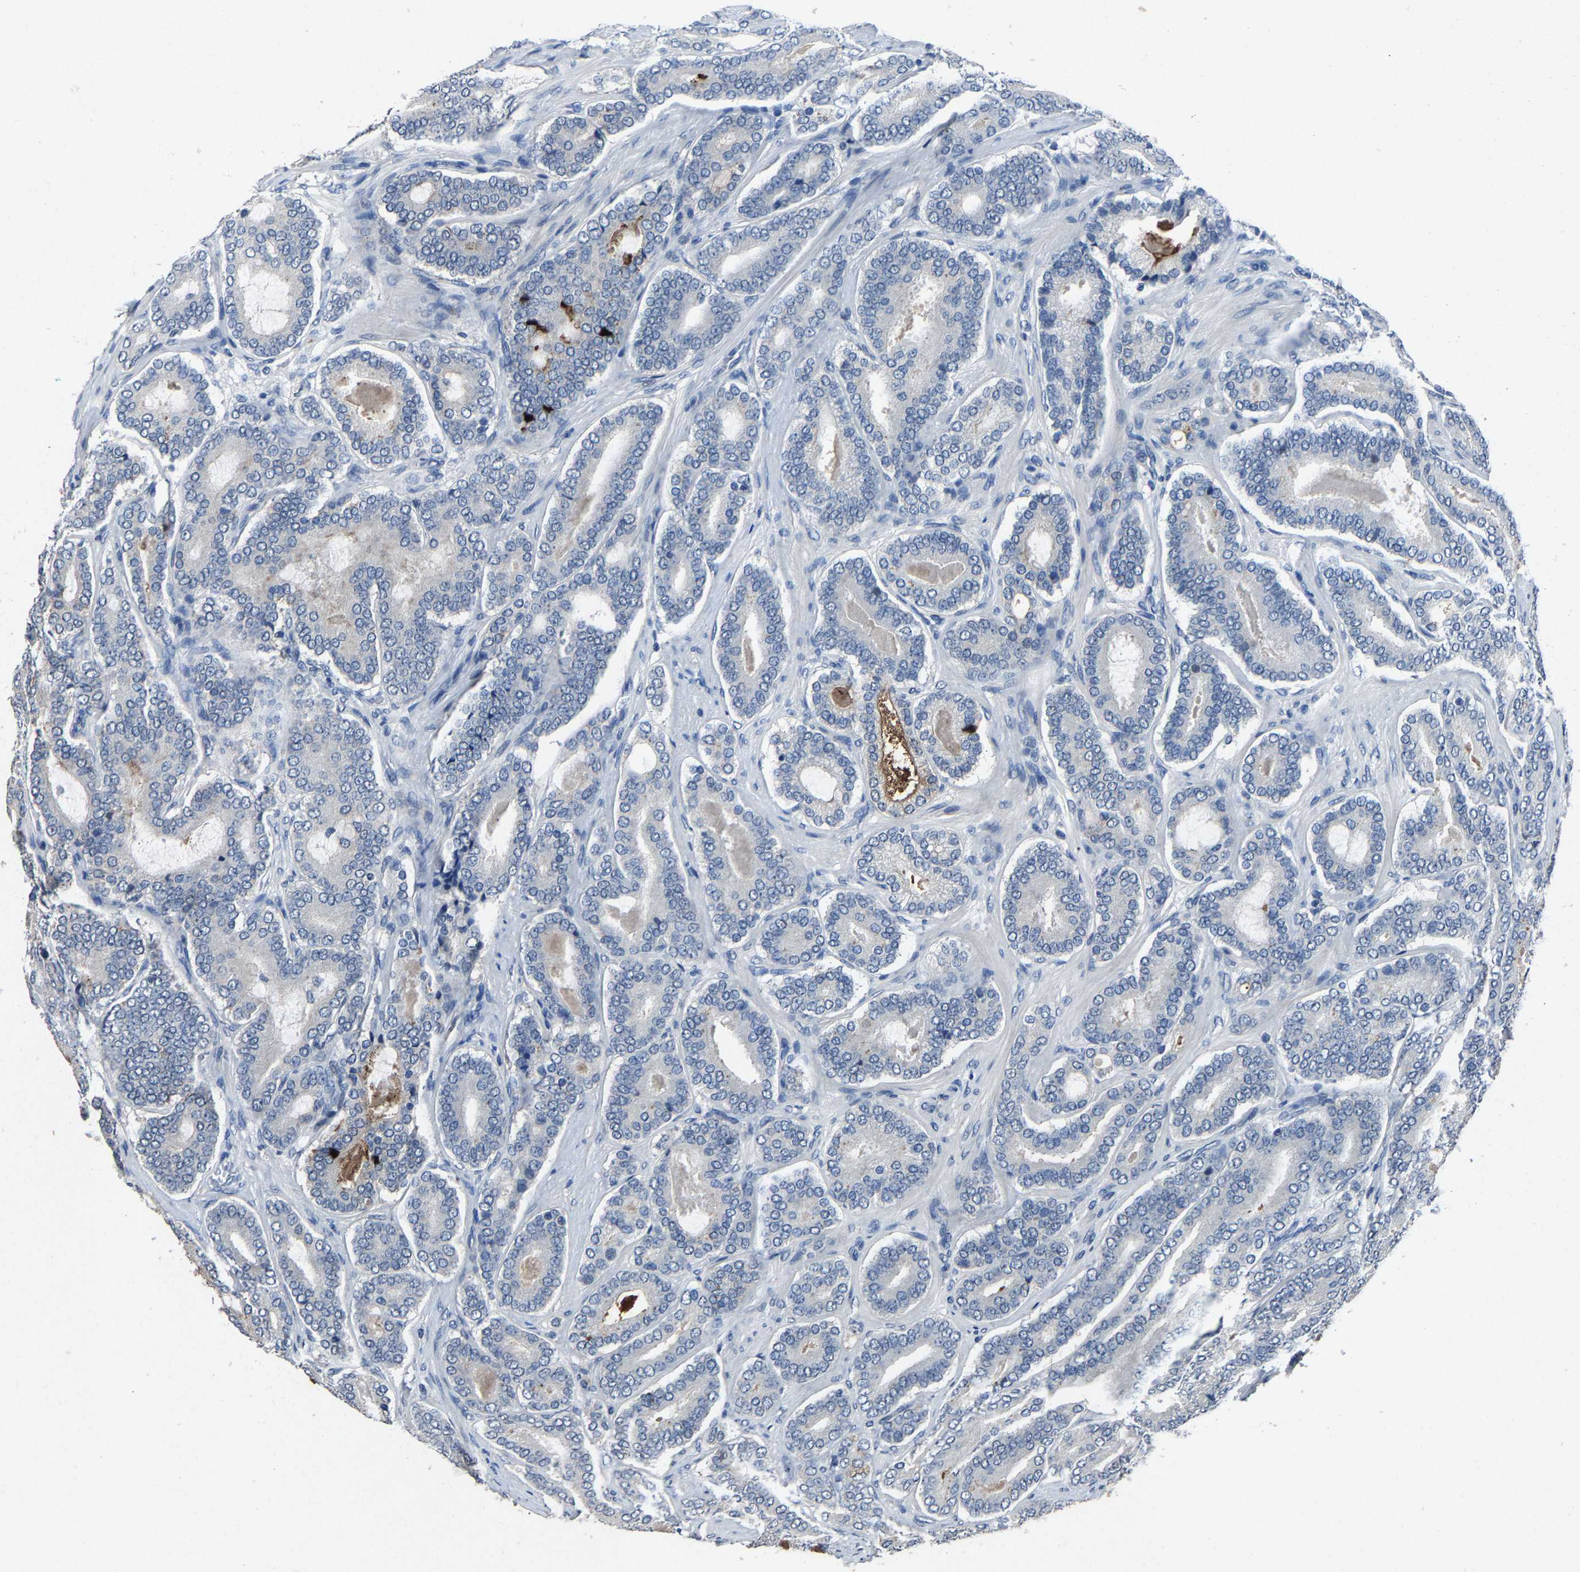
{"staining": {"intensity": "negative", "quantity": "none", "location": "none"}, "tissue": "prostate cancer", "cell_type": "Tumor cells", "image_type": "cancer", "snomed": [{"axis": "morphology", "description": "Adenocarcinoma, High grade"}, {"axis": "topography", "description": "Prostate"}], "caption": "High magnification brightfield microscopy of prostate adenocarcinoma (high-grade) stained with DAB (3,3'-diaminobenzidine) (brown) and counterstained with hematoxylin (blue): tumor cells show no significant expression.", "gene": "PCNX2", "patient": {"sex": "male", "age": 60}}